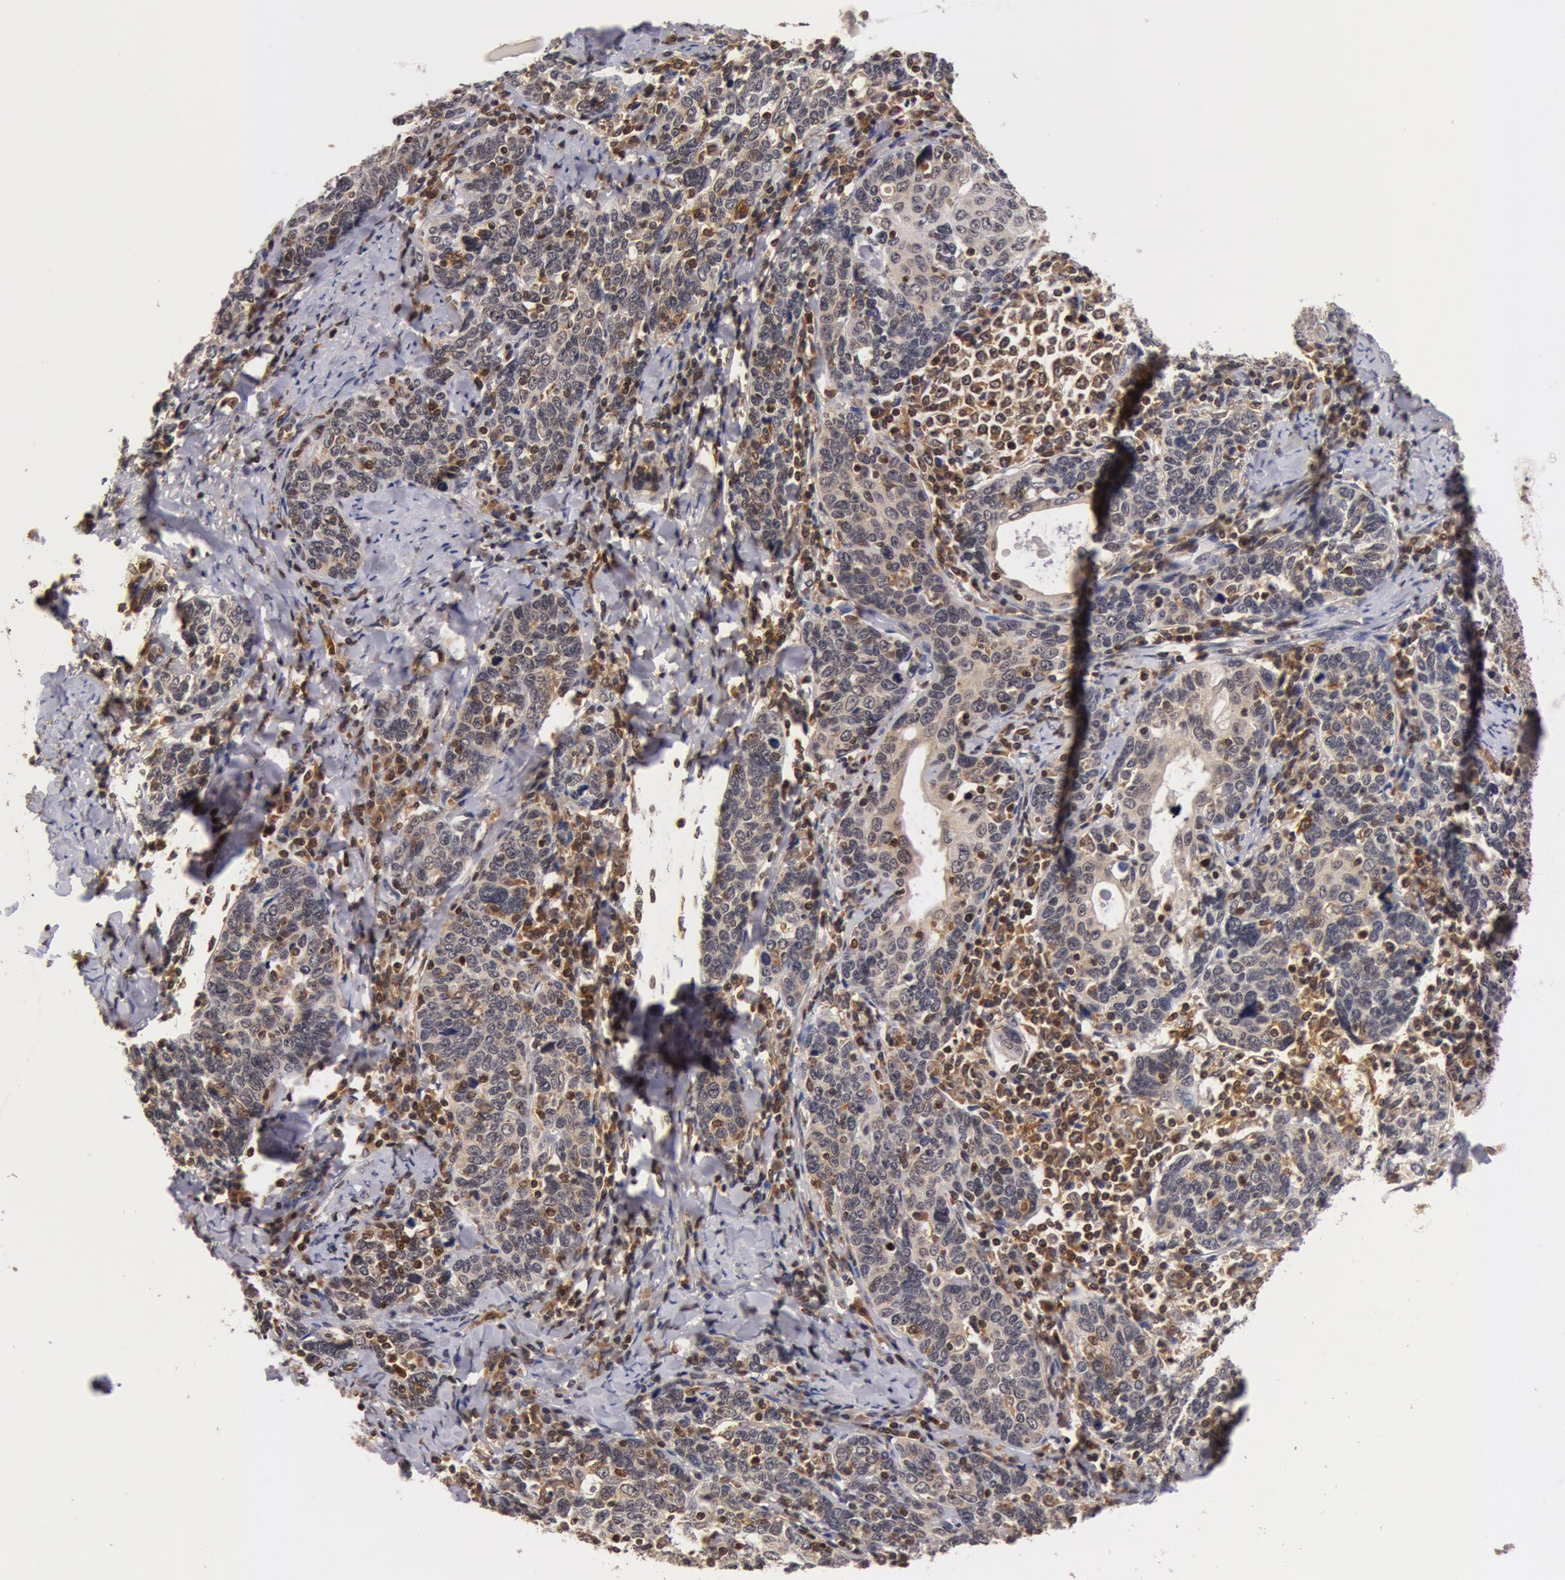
{"staining": {"intensity": "weak", "quantity": "25%-75%", "location": "nuclear"}, "tissue": "cervical cancer", "cell_type": "Tumor cells", "image_type": "cancer", "snomed": [{"axis": "morphology", "description": "Squamous cell carcinoma, NOS"}, {"axis": "topography", "description": "Cervix"}], "caption": "Immunohistochemistry (IHC) staining of cervical cancer (squamous cell carcinoma), which shows low levels of weak nuclear positivity in approximately 25%-75% of tumor cells indicating weak nuclear protein positivity. The staining was performed using DAB (brown) for protein detection and nuclei were counterstained in hematoxylin (blue).", "gene": "ZNF350", "patient": {"sex": "female", "age": 41}}